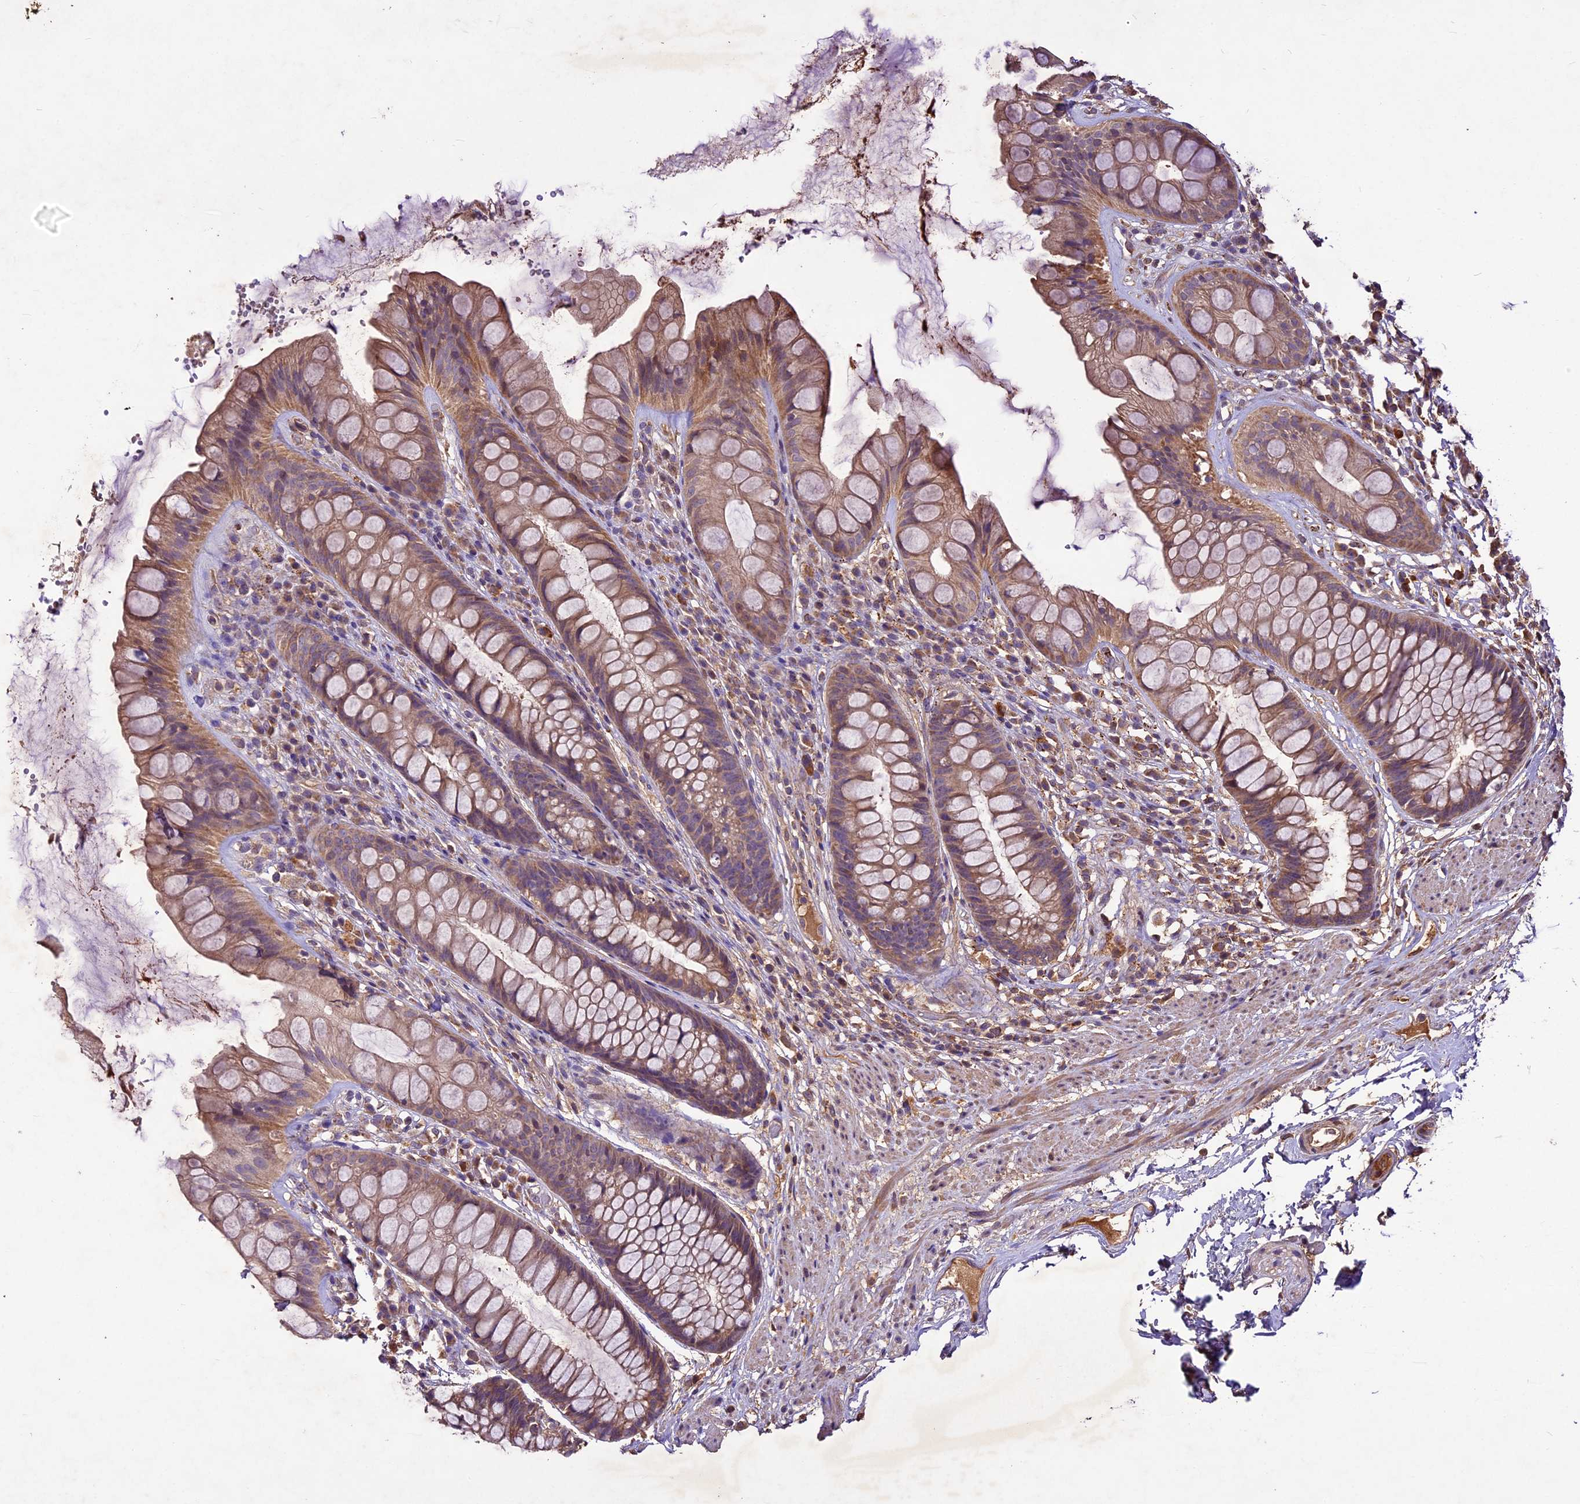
{"staining": {"intensity": "moderate", "quantity": ">75%", "location": "cytoplasmic/membranous"}, "tissue": "rectum", "cell_type": "Glandular cells", "image_type": "normal", "snomed": [{"axis": "morphology", "description": "Normal tissue, NOS"}, {"axis": "topography", "description": "Rectum"}], "caption": "Protein expression analysis of benign human rectum reveals moderate cytoplasmic/membranous expression in approximately >75% of glandular cells.", "gene": "CRLF1", "patient": {"sex": "male", "age": 74}}